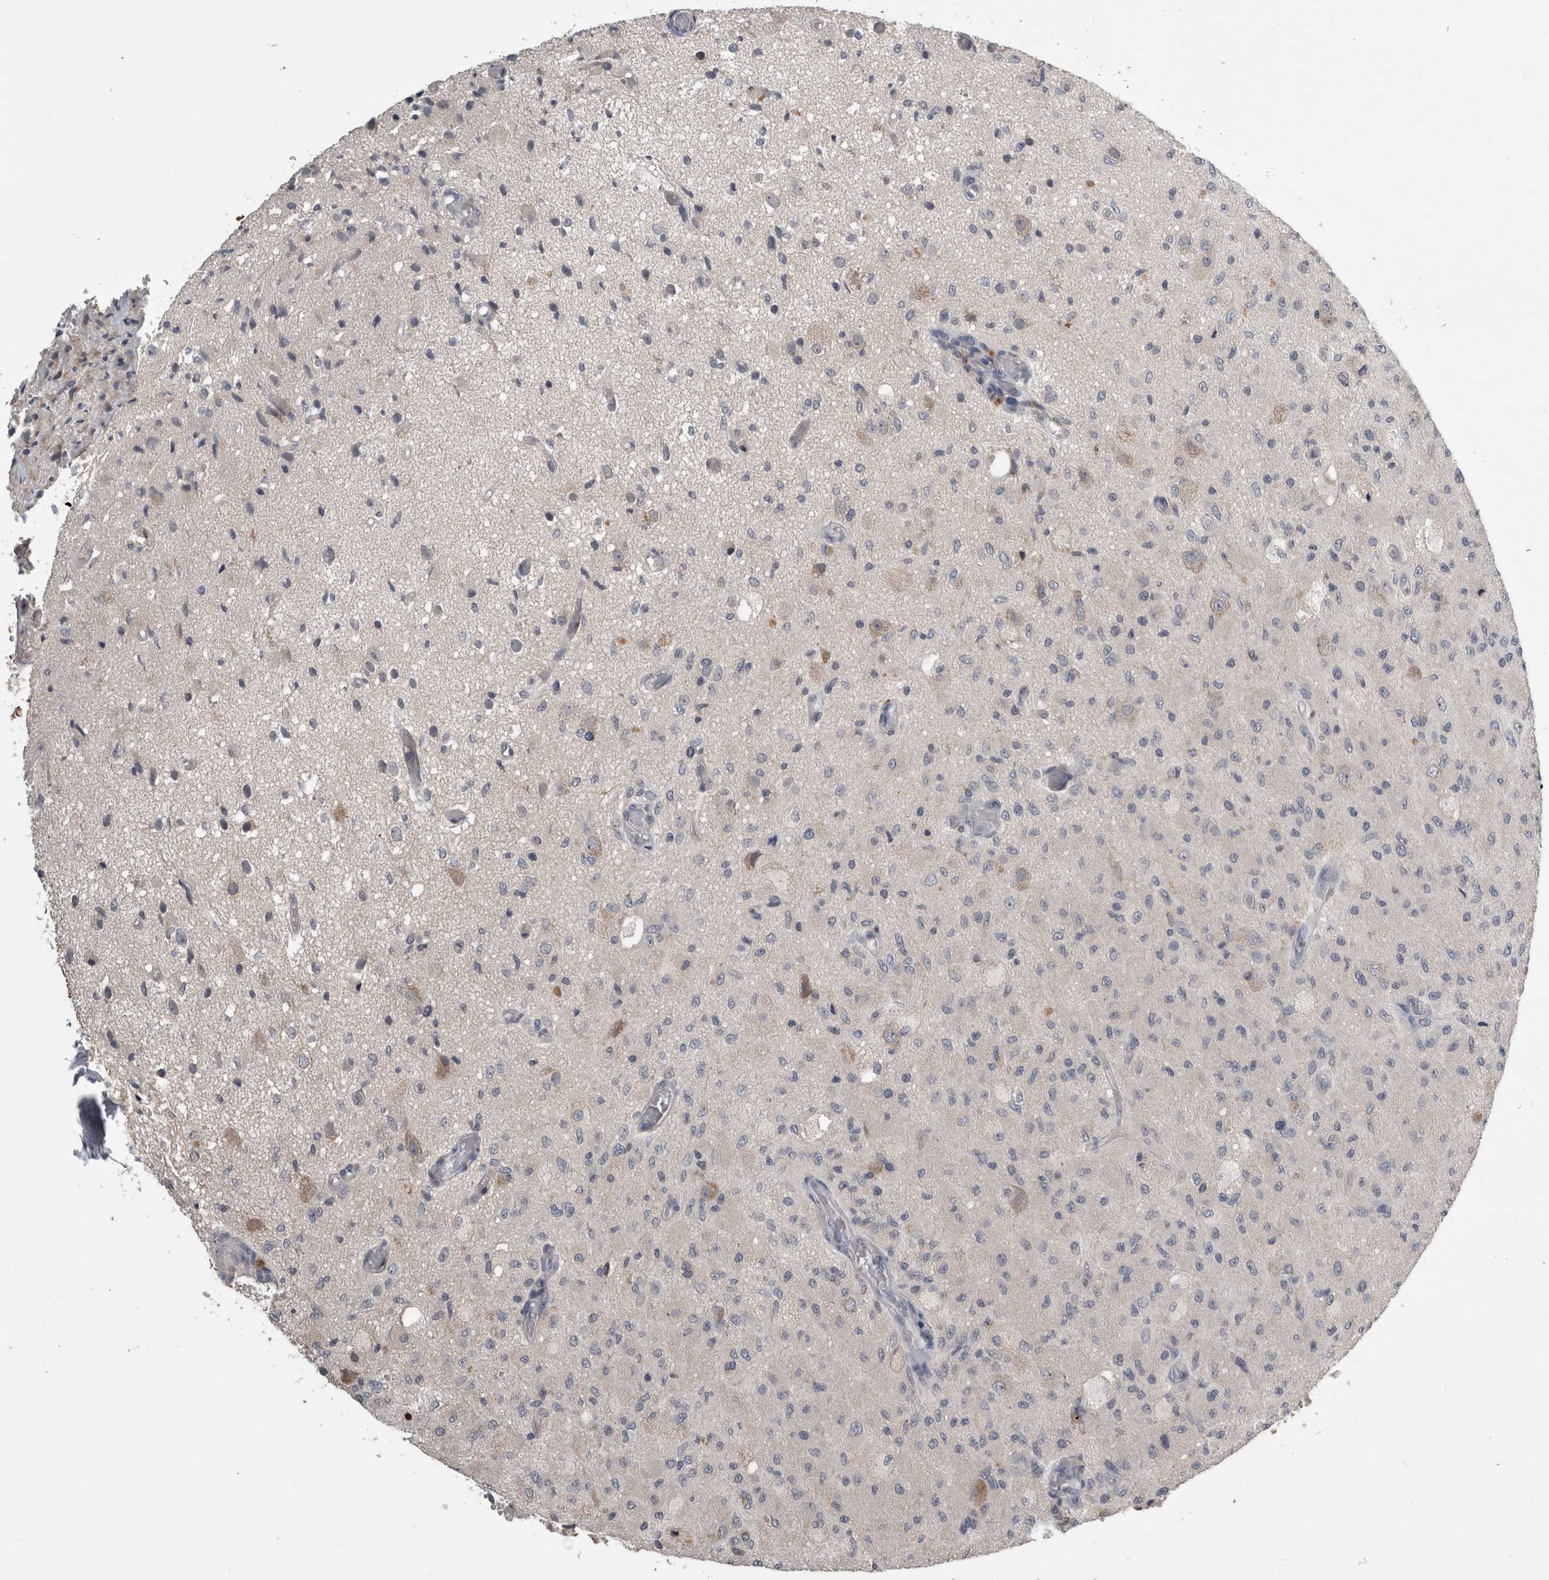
{"staining": {"intensity": "negative", "quantity": "none", "location": "none"}, "tissue": "glioma", "cell_type": "Tumor cells", "image_type": "cancer", "snomed": [{"axis": "morphology", "description": "Normal tissue, NOS"}, {"axis": "morphology", "description": "Glioma, malignant, High grade"}, {"axis": "topography", "description": "Cerebral cortex"}], "caption": "Tumor cells are negative for protein expression in human high-grade glioma (malignant). The staining is performed using DAB (3,3'-diaminobenzidine) brown chromogen with nuclei counter-stained in using hematoxylin.", "gene": "ANXA13", "patient": {"sex": "male", "age": 77}}